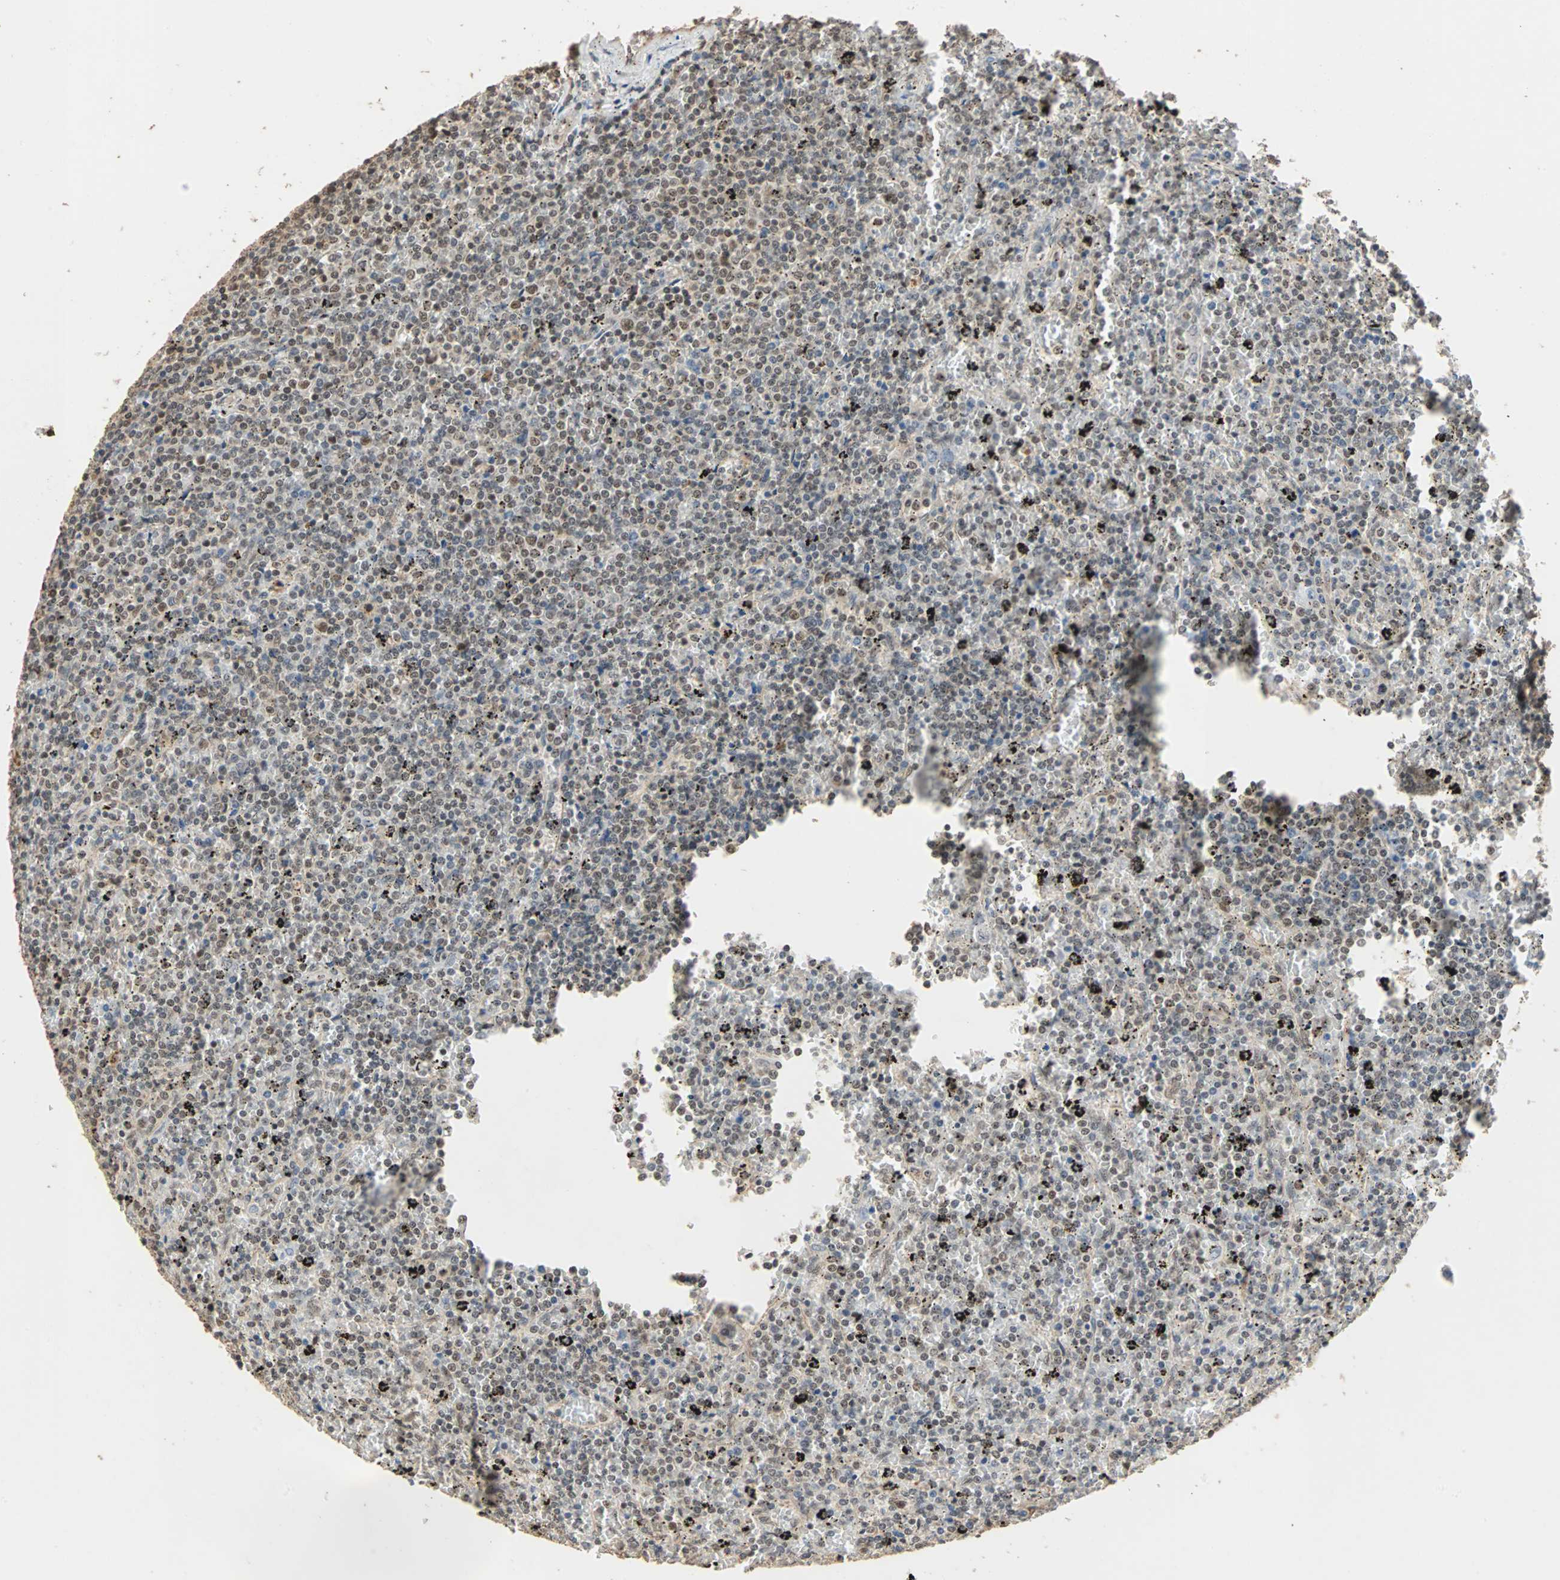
{"staining": {"intensity": "weak", "quantity": "25%-75%", "location": "nuclear"}, "tissue": "lymphoma", "cell_type": "Tumor cells", "image_type": "cancer", "snomed": [{"axis": "morphology", "description": "Malignant lymphoma, non-Hodgkin's type, Low grade"}, {"axis": "topography", "description": "Spleen"}], "caption": "Lymphoma stained with a brown dye shows weak nuclear positive staining in about 25%-75% of tumor cells.", "gene": "CDC5L", "patient": {"sex": "female", "age": 77}}